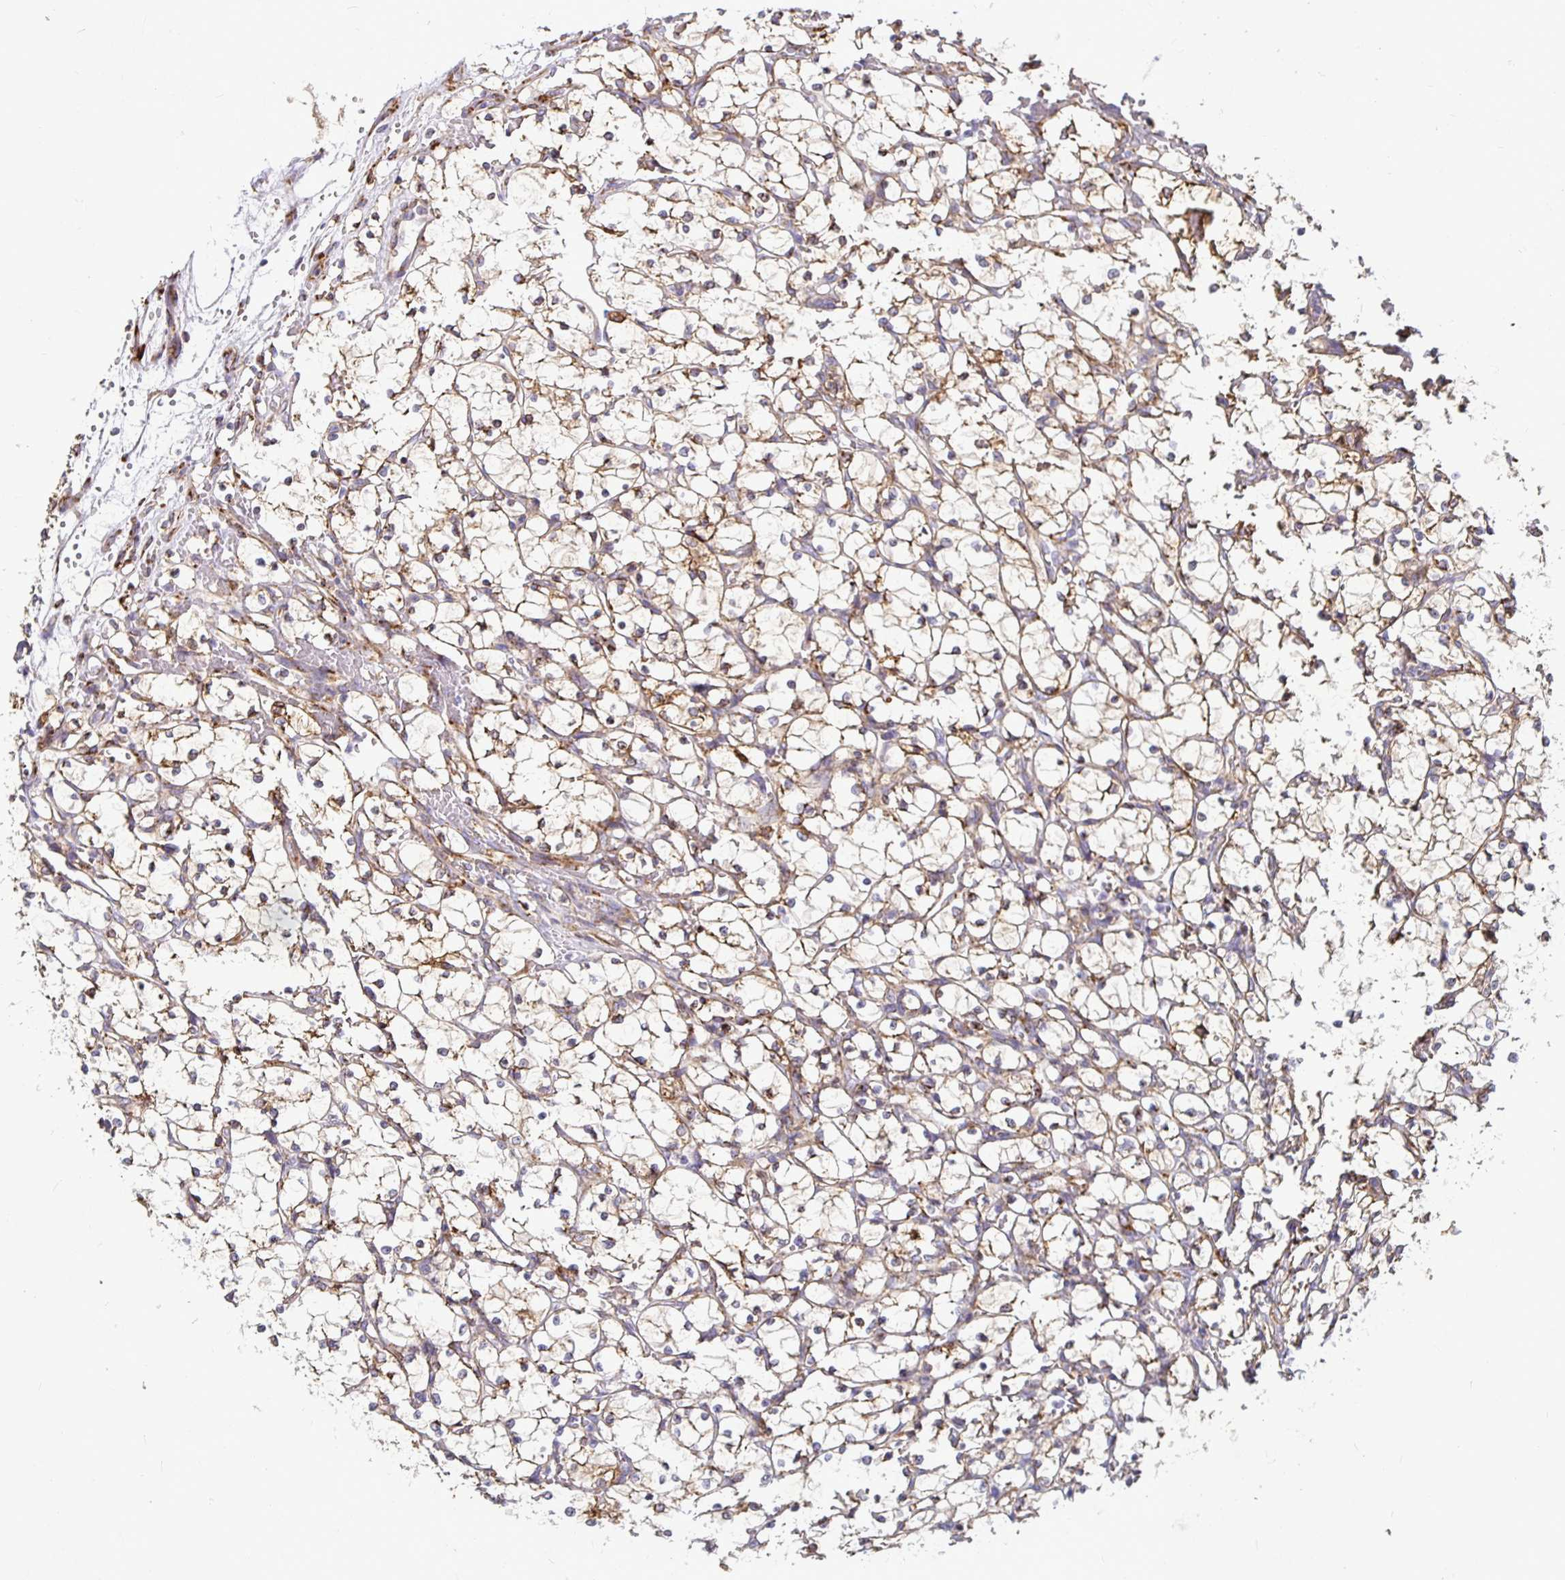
{"staining": {"intensity": "weak", "quantity": "25%-75%", "location": "cytoplasmic/membranous"}, "tissue": "renal cancer", "cell_type": "Tumor cells", "image_type": "cancer", "snomed": [{"axis": "morphology", "description": "Adenocarcinoma, NOS"}, {"axis": "topography", "description": "Kidney"}], "caption": "Protein analysis of renal cancer (adenocarcinoma) tissue shows weak cytoplasmic/membranous positivity in about 25%-75% of tumor cells. (DAB IHC with brightfield microscopy, high magnification).", "gene": "P4HA2", "patient": {"sex": "female", "age": 69}}